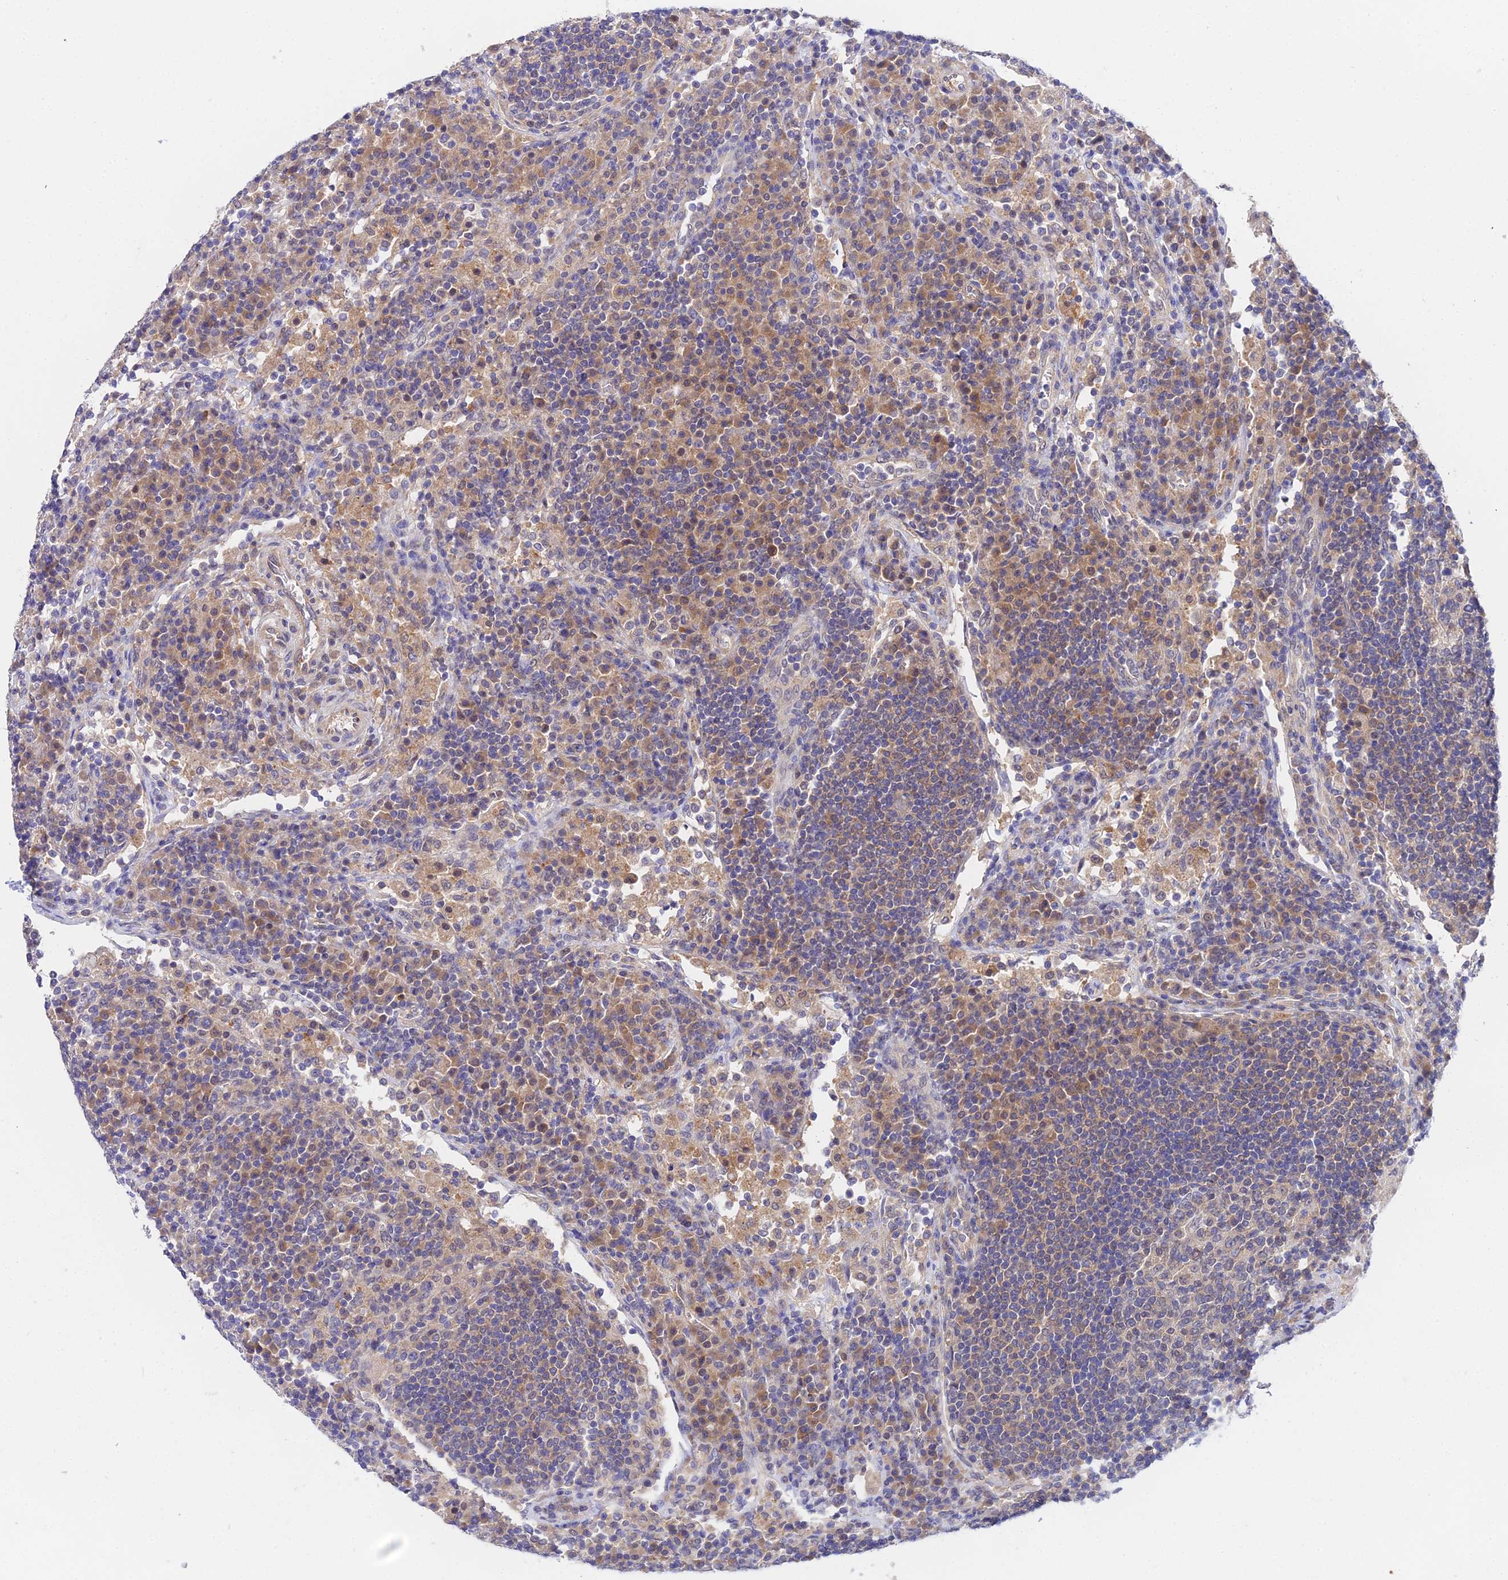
{"staining": {"intensity": "weak", "quantity": "<25%", "location": "cytoplasmic/membranous"}, "tissue": "lymph node", "cell_type": "Germinal center cells", "image_type": "normal", "snomed": [{"axis": "morphology", "description": "Normal tissue, NOS"}, {"axis": "topography", "description": "Lymph node"}], "caption": "High power microscopy micrograph of an immunohistochemistry micrograph of unremarkable lymph node, revealing no significant positivity in germinal center cells.", "gene": "PPP2R2A", "patient": {"sex": "female", "age": 53}}